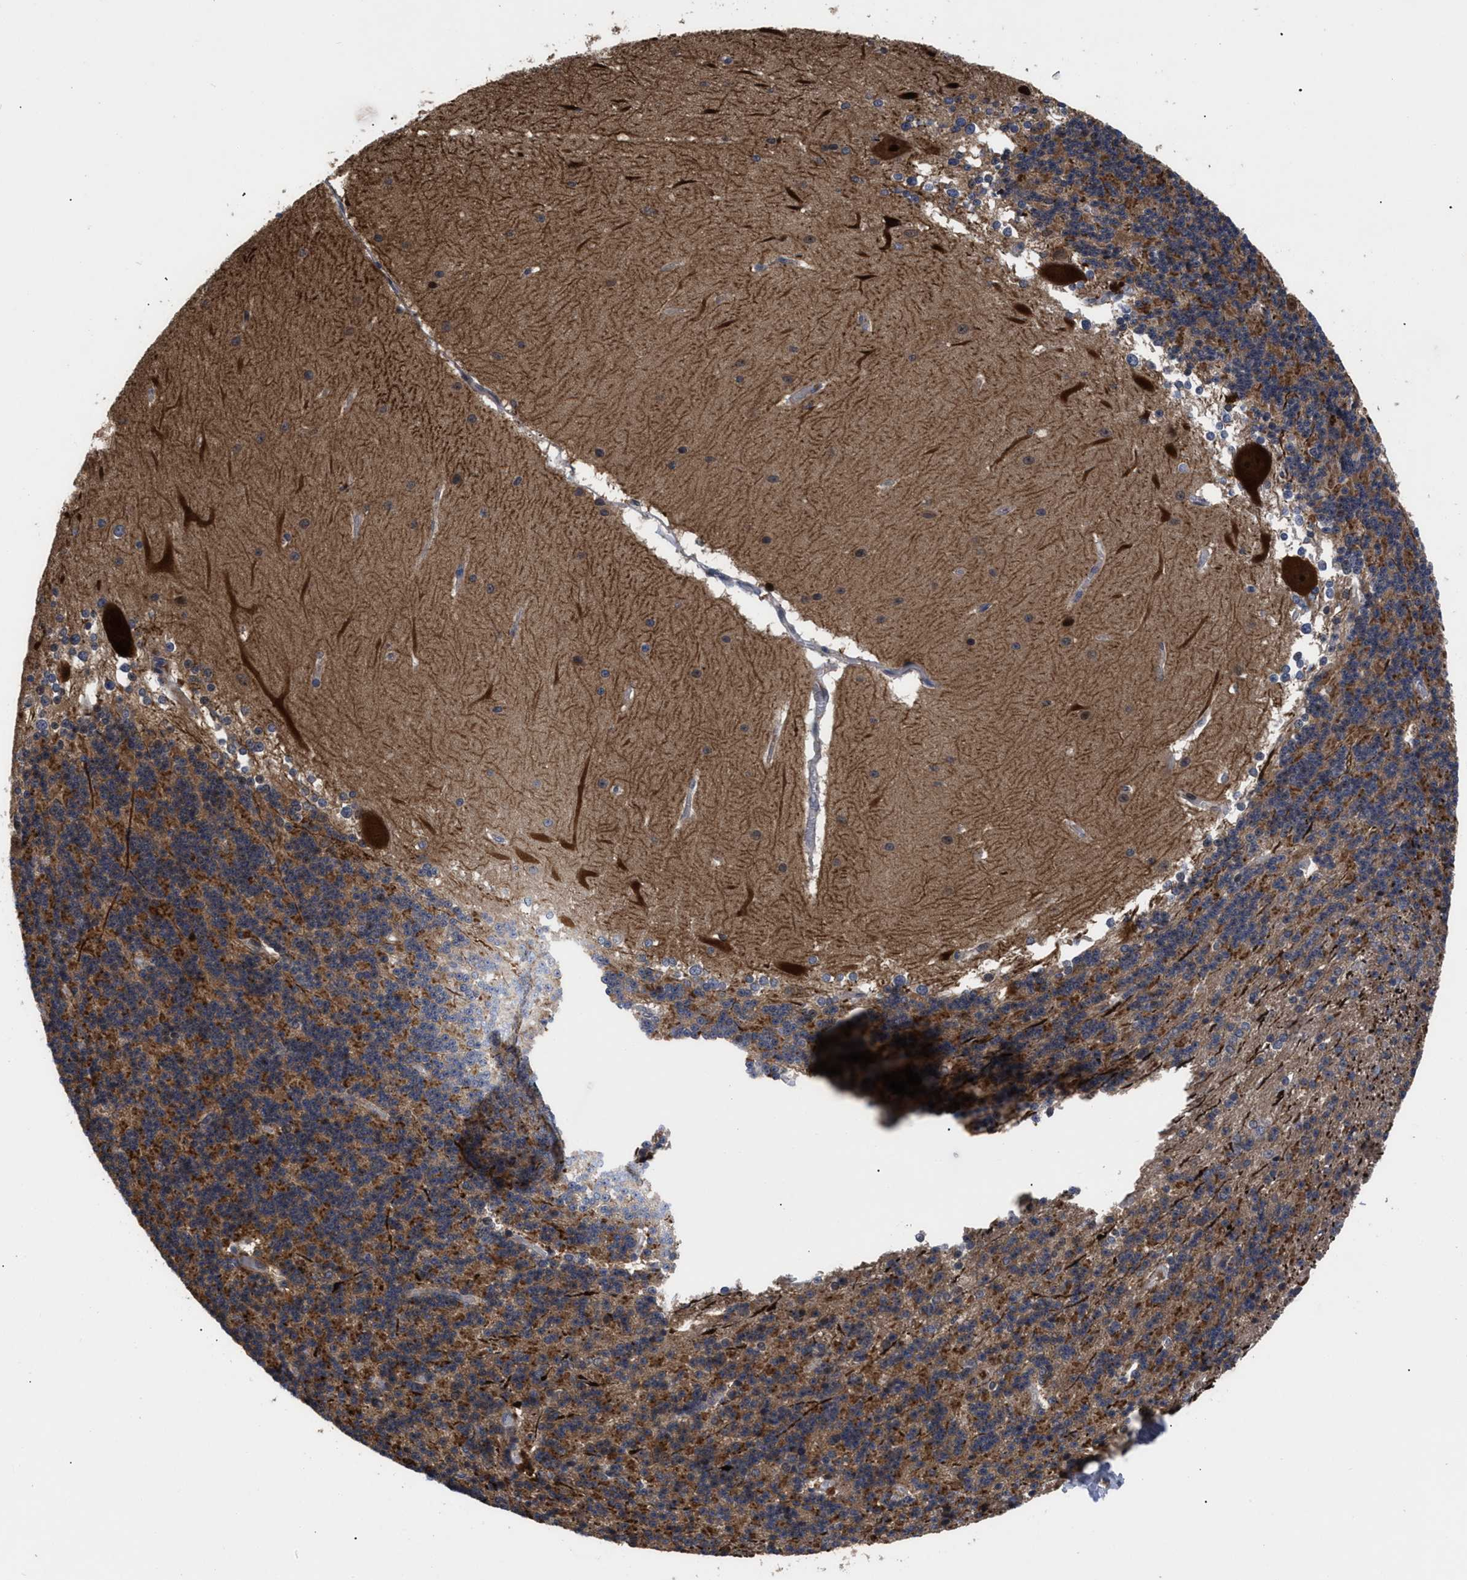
{"staining": {"intensity": "moderate", "quantity": "25%-75%", "location": "cytoplasmic/membranous"}, "tissue": "cerebellum", "cell_type": "Cells in granular layer", "image_type": "normal", "snomed": [{"axis": "morphology", "description": "Normal tissue, NOS"}, {"axis": "topography", "description": "Cerebellum"}], "caption": "Moderate cytoplasmic/membranous staining for a protein is present in about 25%-75% of cells in granular layer of normal cerebellum using immunohistochemistry.", "gene": "FAM200A", "patient": {"sex": "female", "age": 19}}